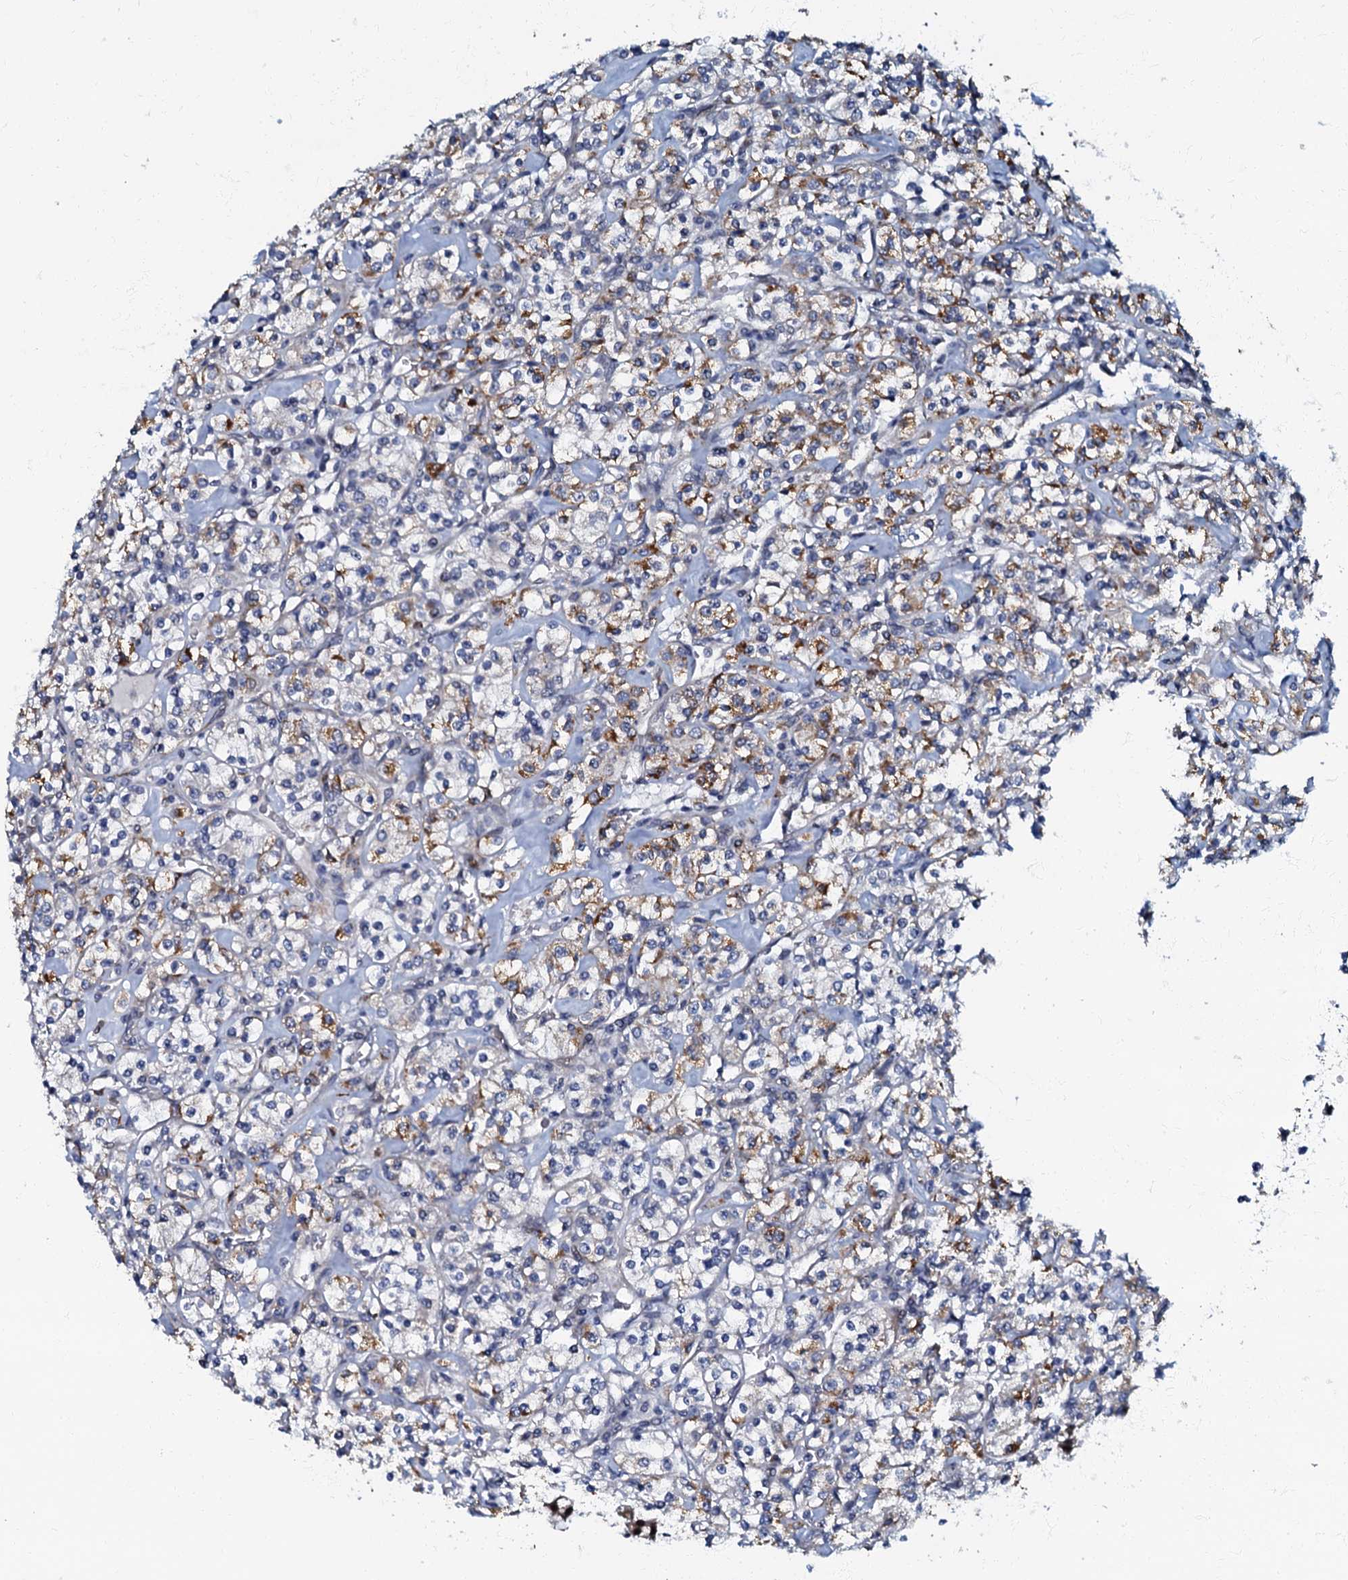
{"staining": {"intensity": "moderate", "quantity": "25%-75%", "location": "cytoplasmic/membranous"}, "tissue": "renal cancer", "cell_type": "Tumor cells", "image_type": "cancer", "snomed": [{"axis": "morphology", "description": "Adenocarcinoma, NOS"}, {"axis": "topography", "description": "Kidney"}], "caption": "Adenocarcinoma (renal) stained with IHC demonstrates moderate cytoplasmic/membranous staining in approximately 25%-75% of tumor cells.", "gene": "OLAH", "patient": {"sex": "male", "age": 77}}